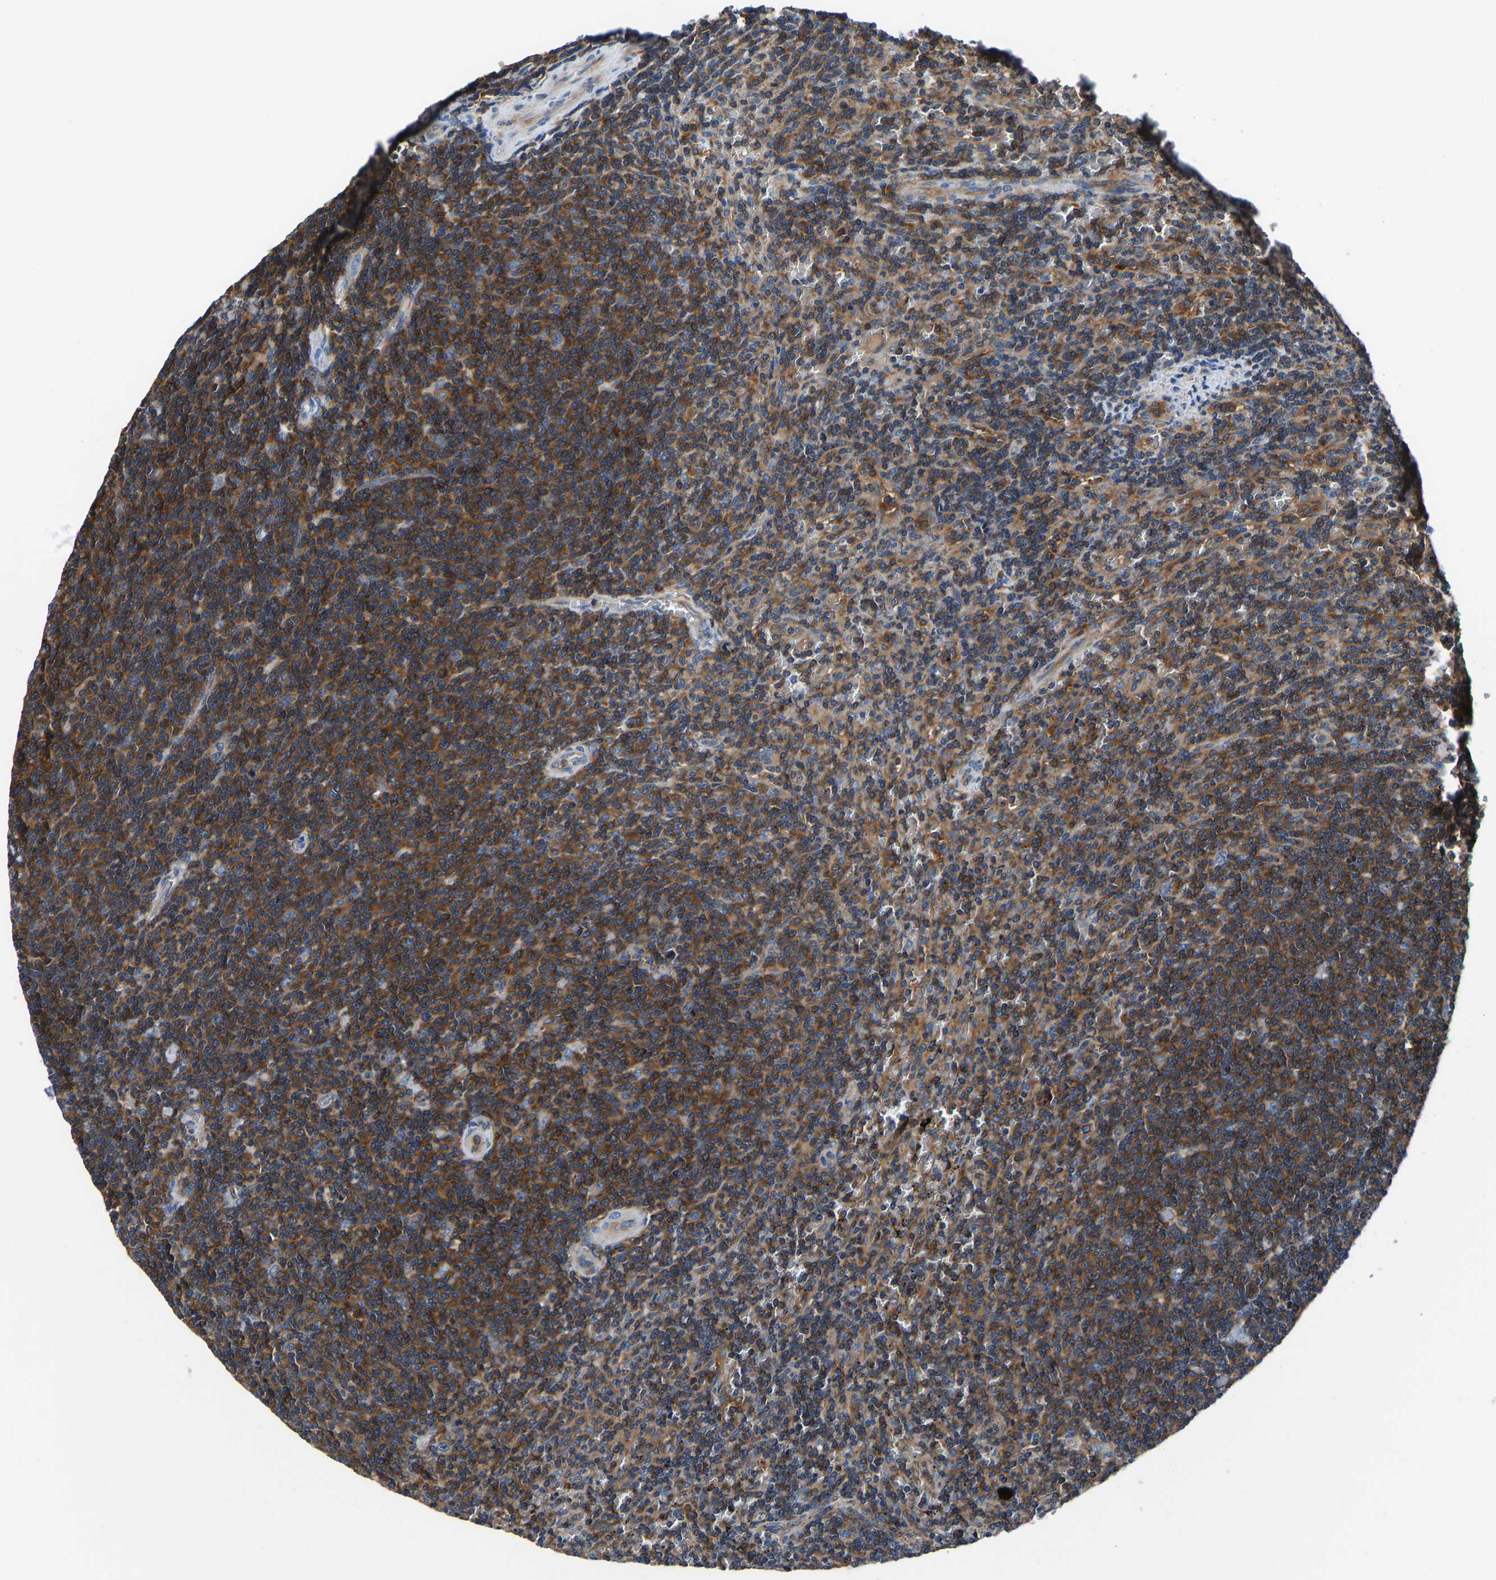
{"staining": {"intensity": "moderate", "quantity": ">75%", "location": "cytoplasmic/membranous"}, "tissue": "lymphoma", "cell_type": "Tumor cells", "image_type": "cancer", "snomed": [{"axis": "morphology", "description": "Malignant lymphoma, non-Hodgkin's type, Low grade"}, {"axis": "topography", "description": "Spleen"}], "caption": "Protein staining of lymphoma tissue reveals moderate cytoplasmic/membranous staining in about >75% of tumor cells. (DAB (3,3'-diaminobenzidine) IHC with brightfield microscopy, high magnification).", "gene": "PRKAR1A", "patient": {"sex": "female", "age": 50}}